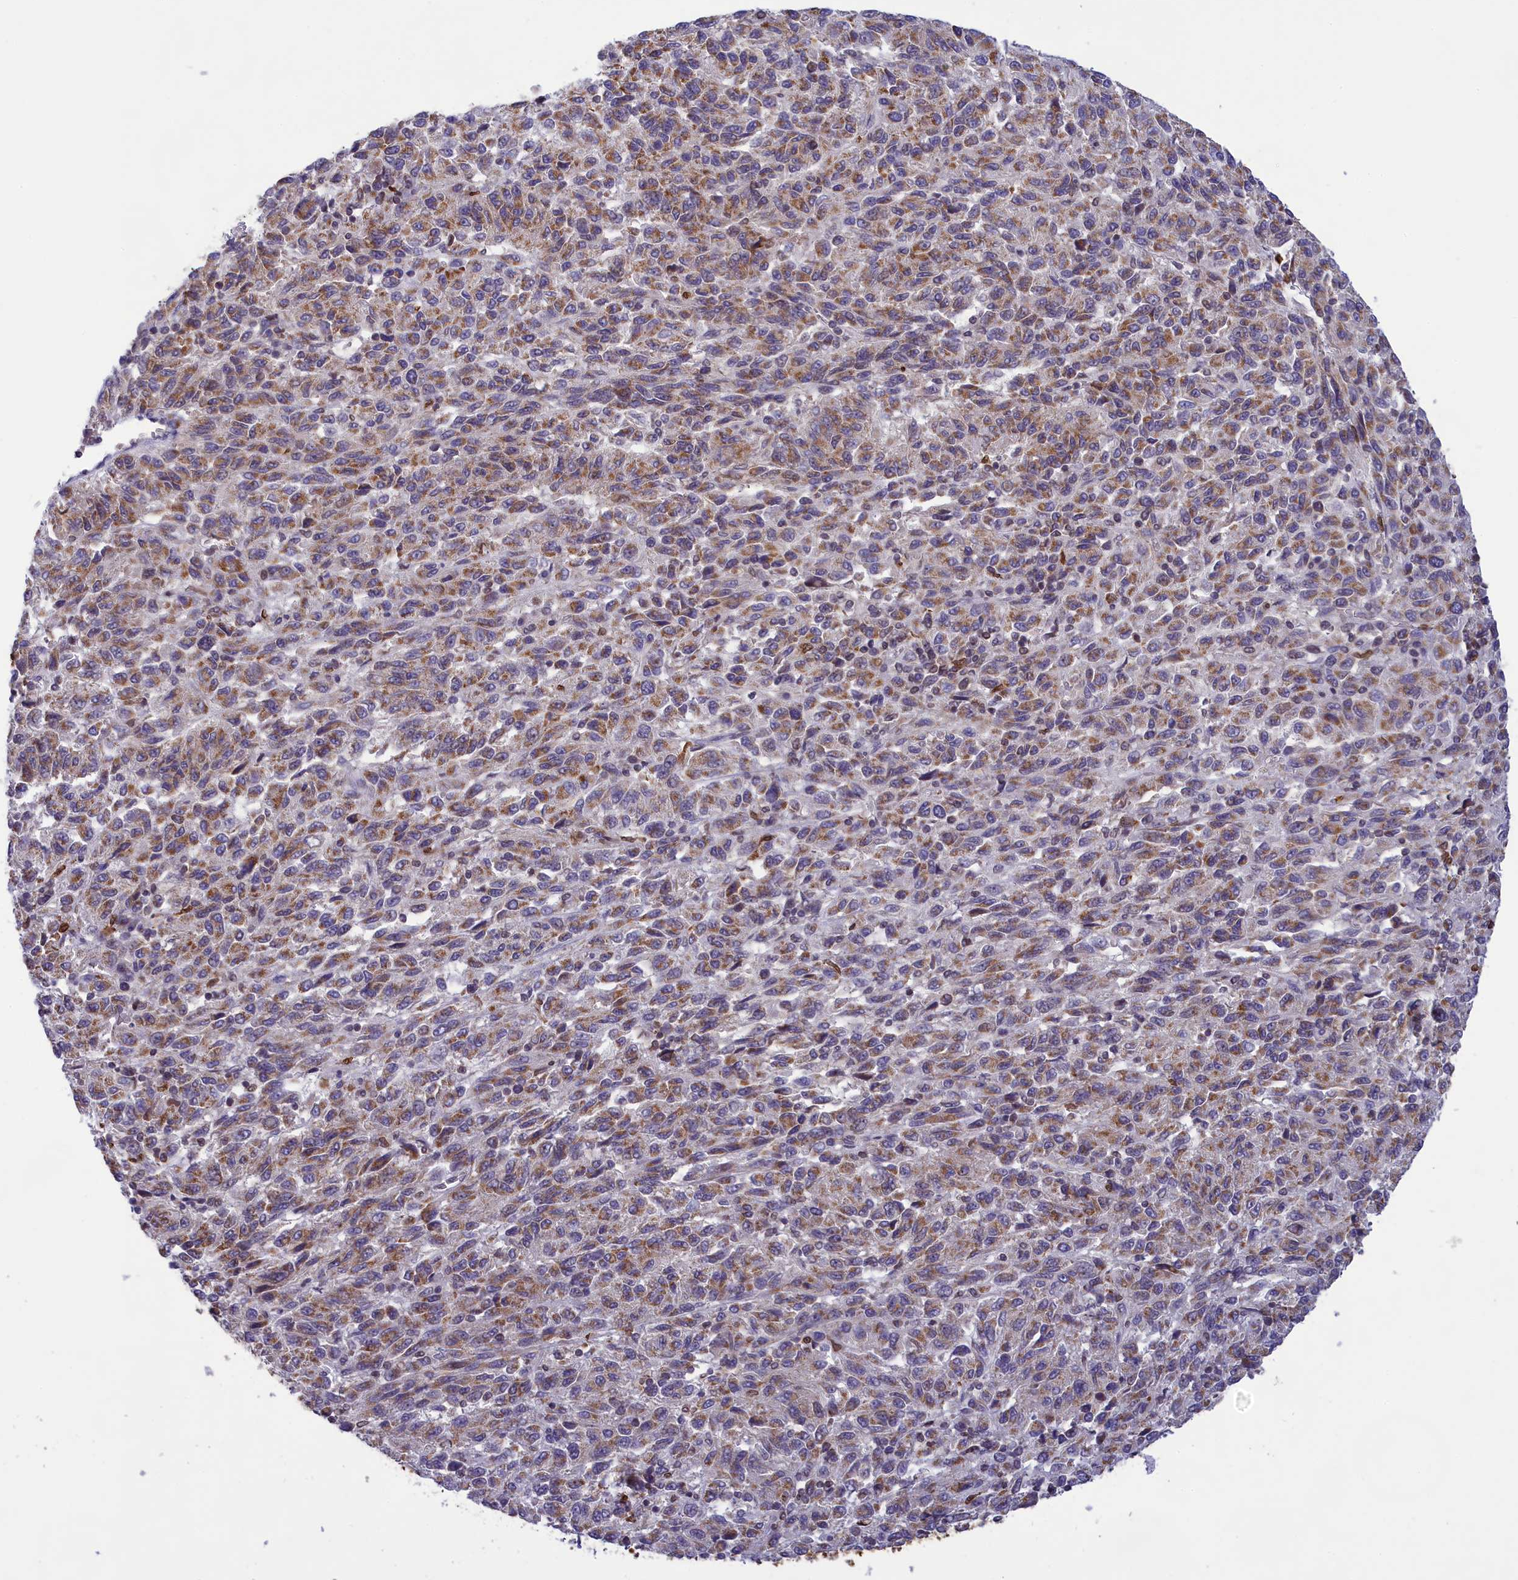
{"staining": {"intensity": "moderate", "quantity": ">75%", "location": "cytoplasmic/membranous"}, "tissue": "melanoma", "cell_type": "Tumor cells", "image_type": "cancer", "snomed": [{"axis": "morphology", "description": "Malignant melanoma, Metastatic site"}, {"axis": "topography", "description": "Lung"}], "caption": "The micrograph displays a brown stain indicating the presence of a protein in the cytoplasmic/membranous of tumor cells in malignant melanoma (metastatic site).", "gene": "PKHD1L1", "patient": {"sex": "male", "age": 64}}